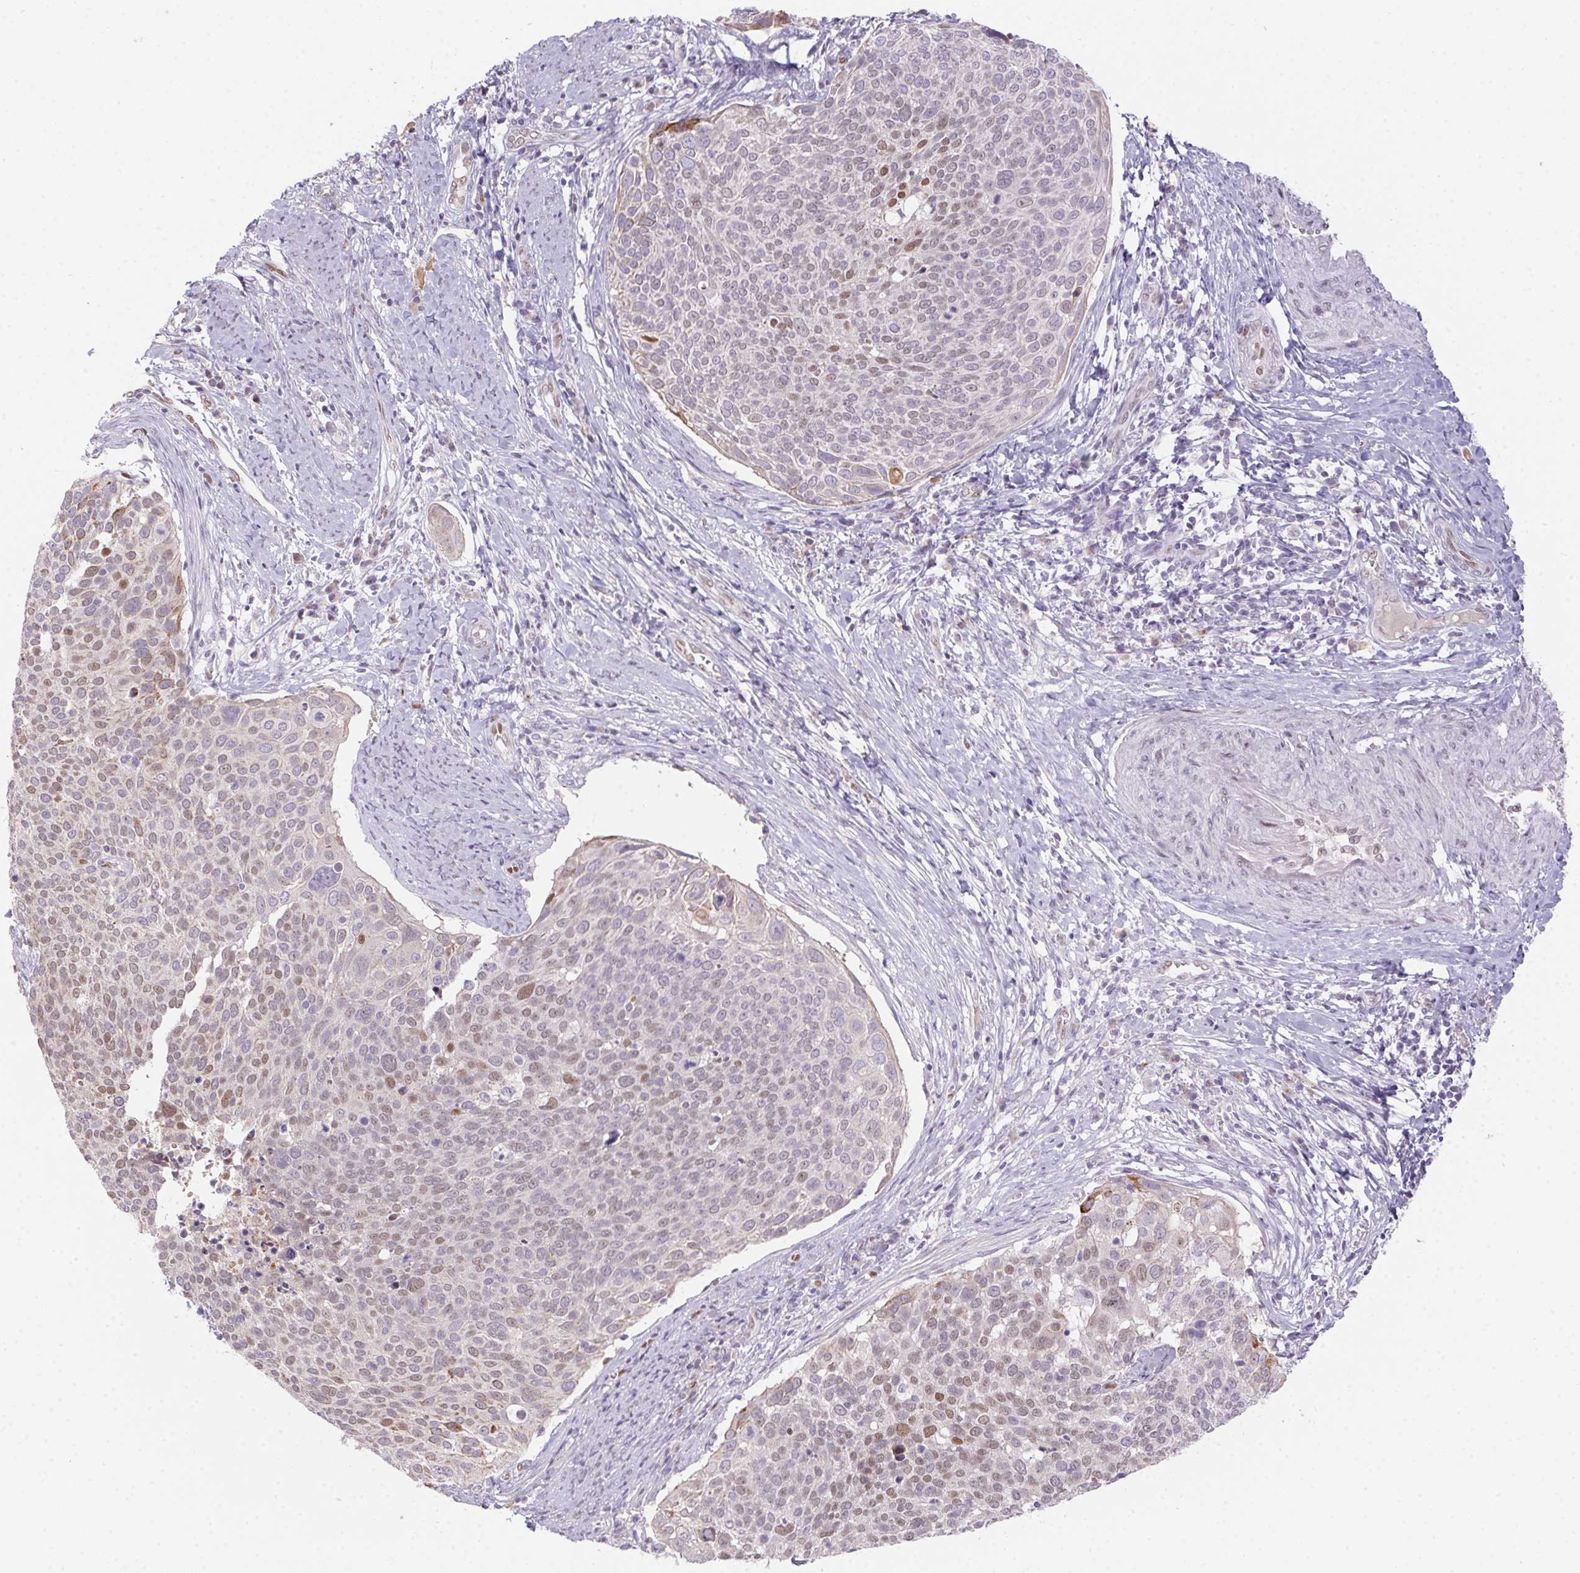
{"staining": {"intensity": "weak", "quantity": "<25%", "location": "nuclear"}, "tissue": "cervical cancer", "cell_type": "Tumor cells", "image_type": "cancer", "snomed": [{"axis": "morphology", "description": "Squamous cell carcinoma, NOS"}, {"axis": "topography", "description": "Cervix"}], "caption": "IHC micrograph of neoplastic tissue: cervical cancer (squamous cell carcinoma) stained with DAB reveals no significant protein expression in tumor cells.", "gene": "SP9", "patient": {"sex": "female", "age": 39}}